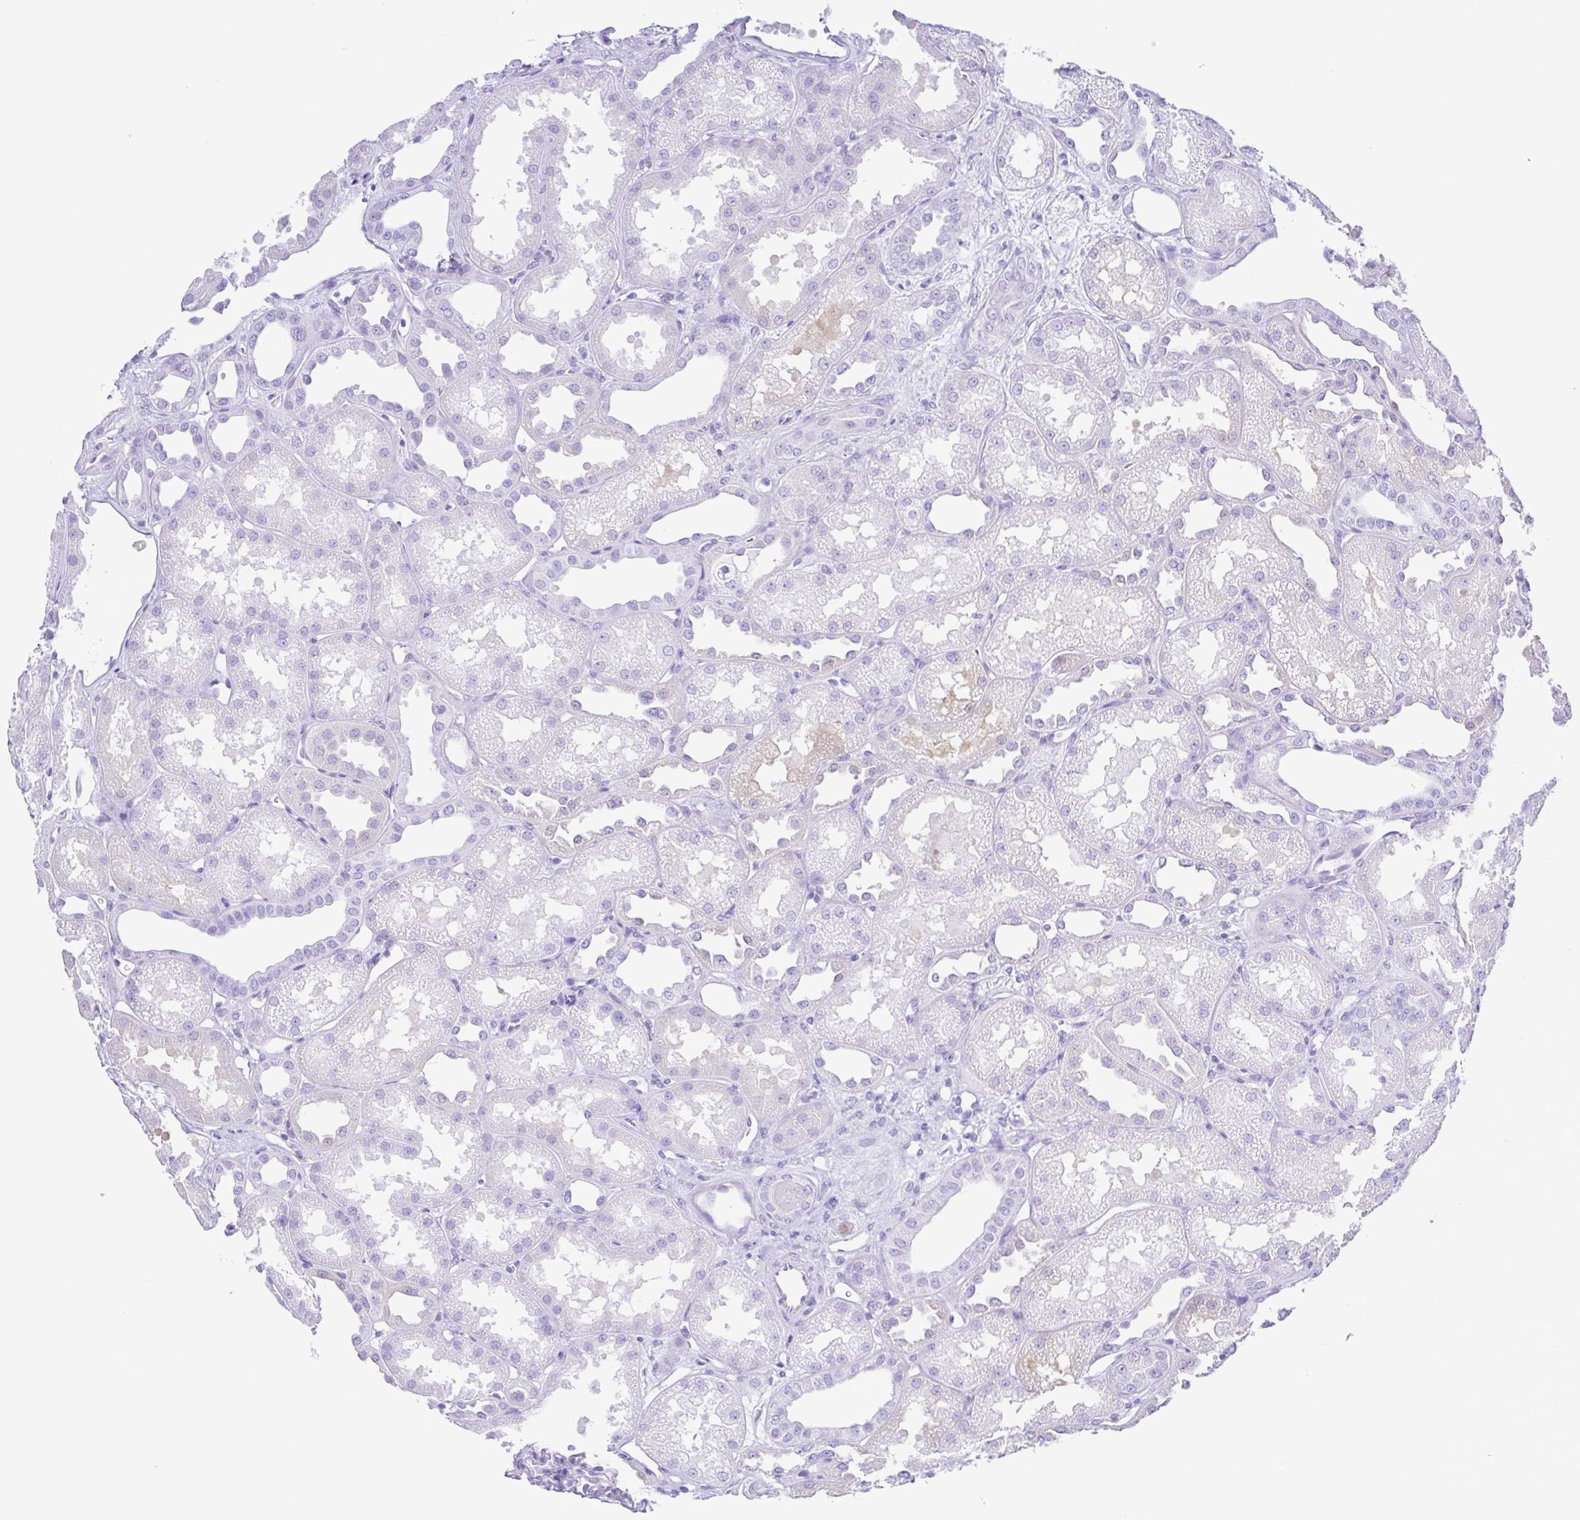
{"staining": {"intensity": "negative", "quantity": "none", "location": "none"}, "tissue": "kidney", "cell_type": "Cells in glomeruli", "image_type": "normal", "snomed": [{"axis": "morphology", "description": "Normal tissue, NOS"}, {"axis": "topography", "description": "Kidney"}], "caption": "A histopathology image of kidney stained for a protein shows no brown staining in cells in glomeruli.", "gene": "GPR17", "patient": {"sex": "male", "age": 61}}